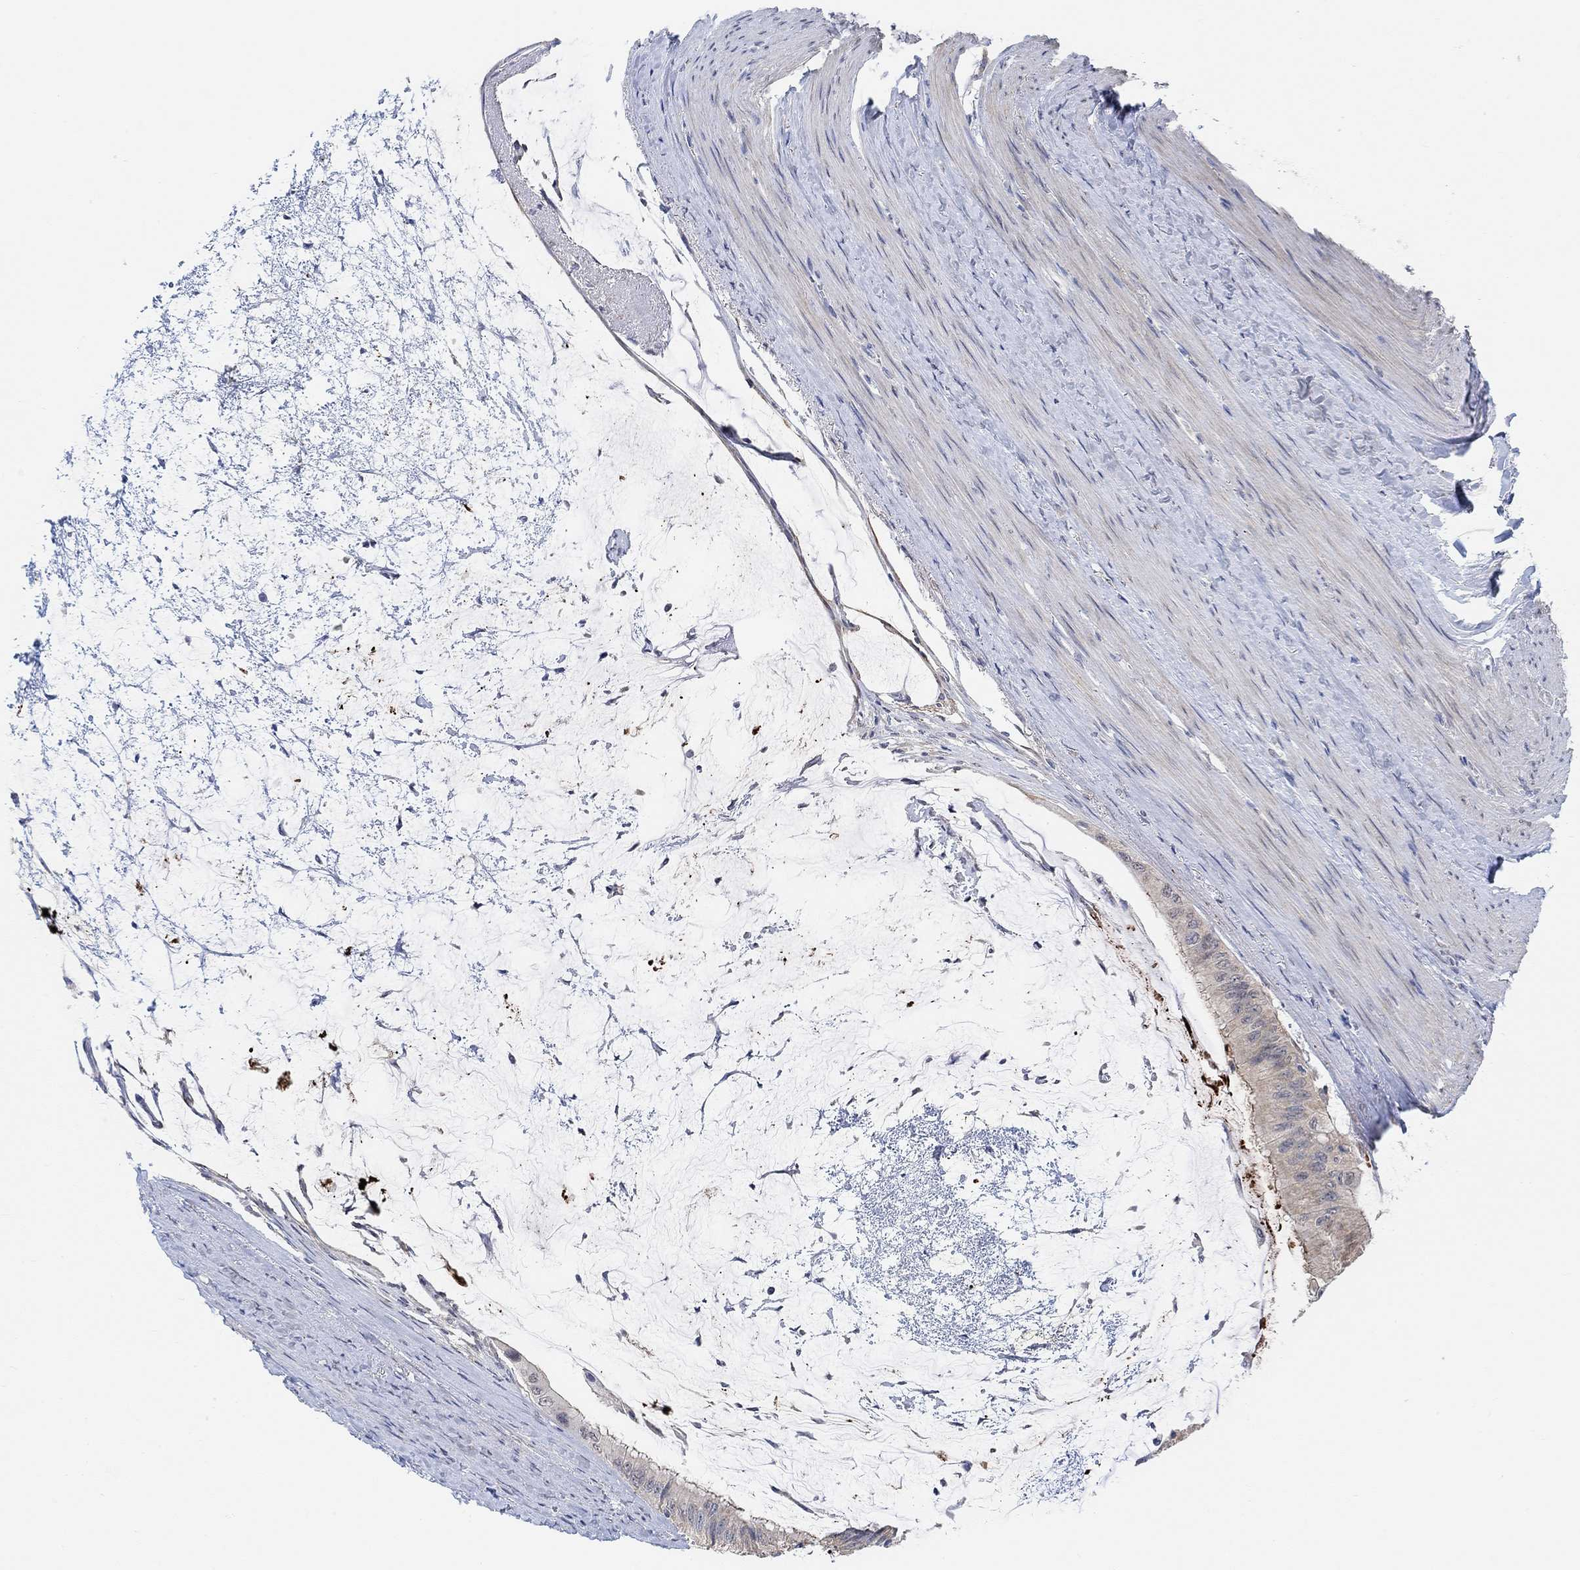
{"staining": {"intensity": "strong", "quantity": "<25%", "location": "cytoplasmic/membranous"}, "tissue": "colorectal cancer", "cell_type": "Tumor cells", "image_type": "cancer", "snomed": [{"axis": "morphology", "description": "Normal tissue, NOS"}, {"axis": "morphology", "description": "Adenocarcinoma, NOS"}, {"axis": "topography", "description": "Colon"}], "caption": "An IHC micrograph of tumor tissue is shown. Protein staining in brown highlights strong cytoplasmic/membranous positivity in colorectal cancer within tumor cells.", "gene": "RIMS1", "patient": {"sex": "male", "age": 65}}